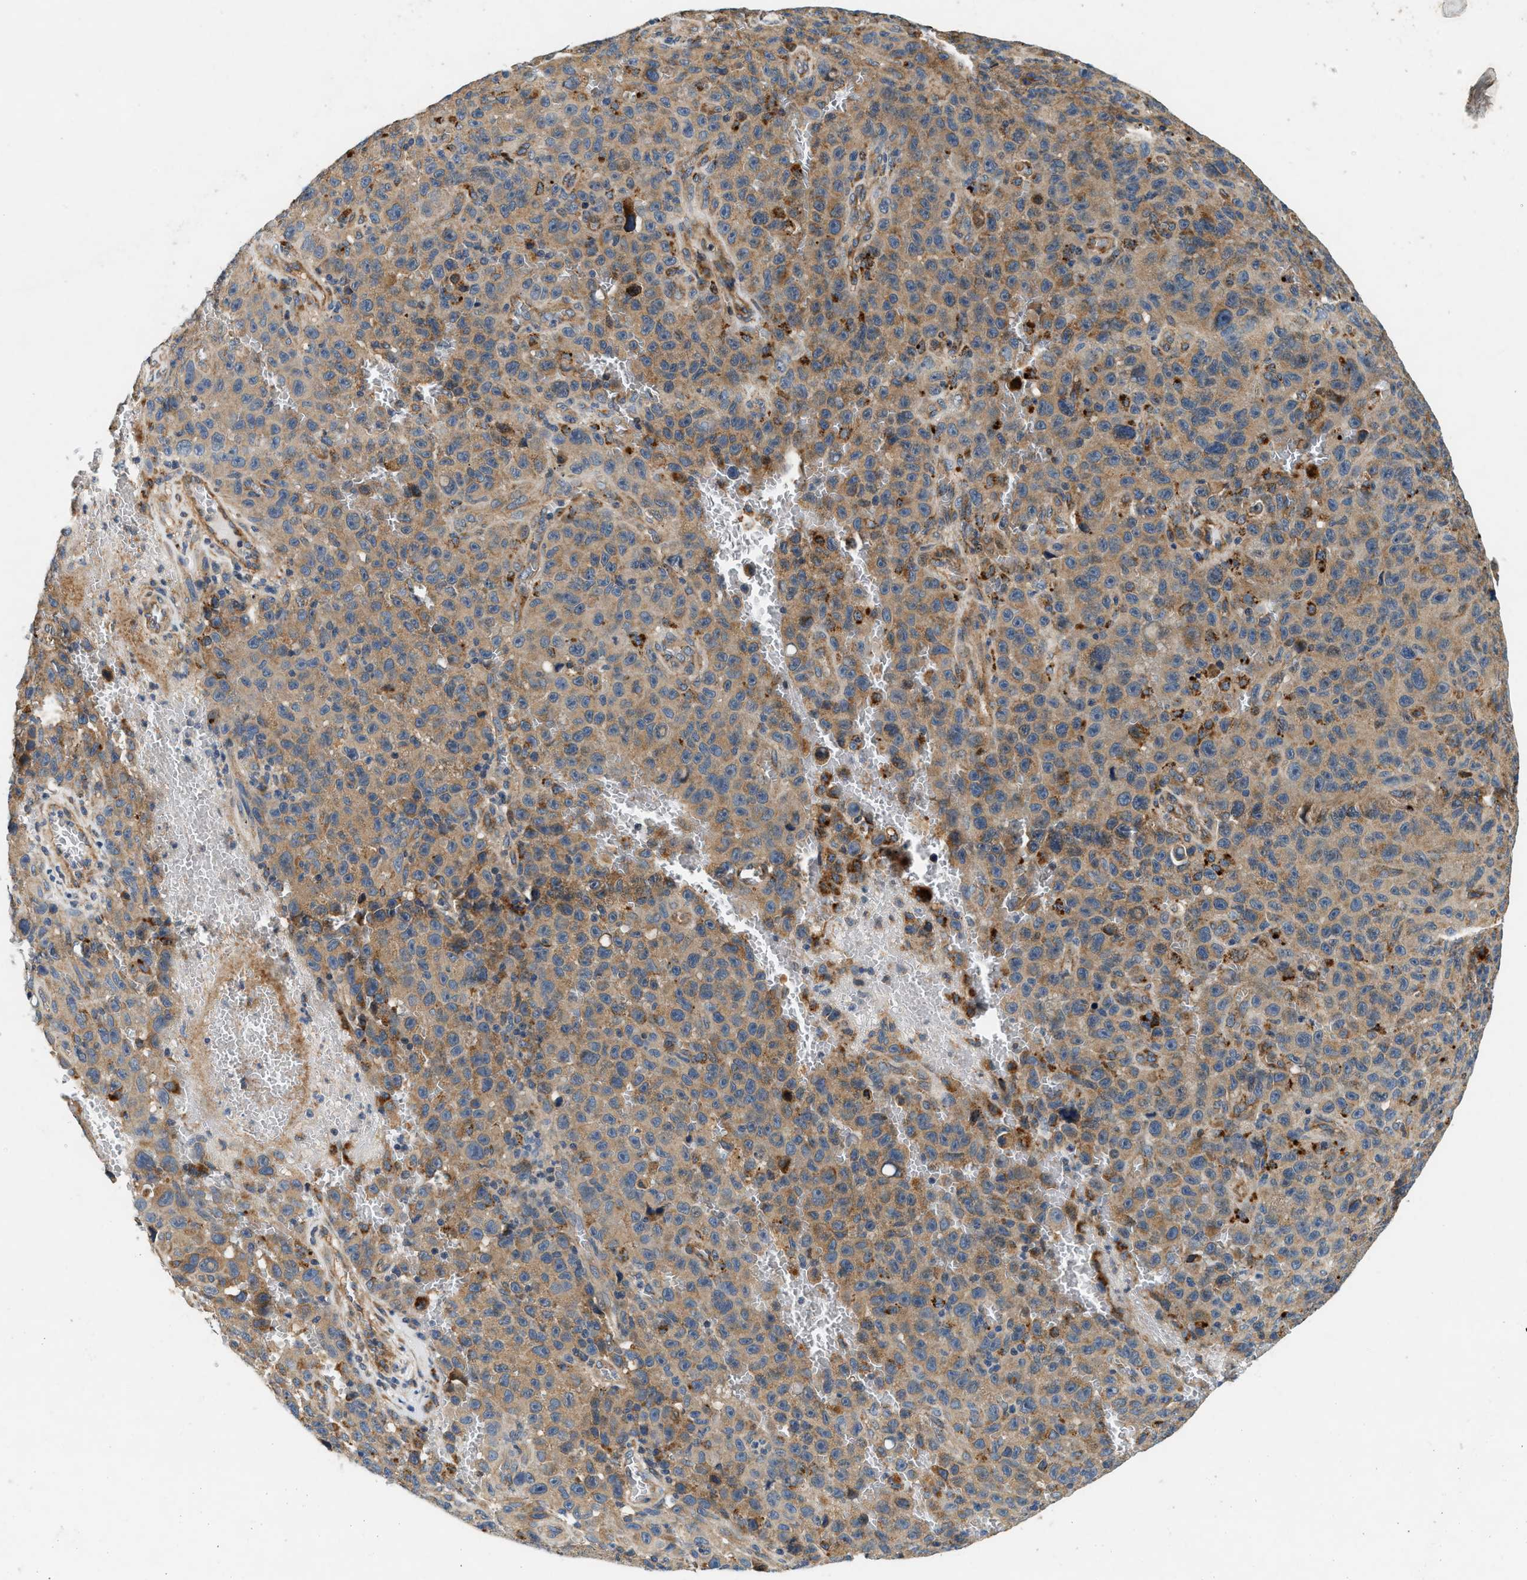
{"staining": {"intensity": "moderate", "quantity": ">75%", "location": "cytoplasmic/membranous"}, "tissue": "melanoma", "cell_type": "Tumor cells", "image_type": "cancer", "snomed": [{"axis": "morphology", "description": "Malignant melanoma, NOS"}, {"axis": "topography", "description": "Skin"}], "caption": "Immunohistochemical staining of melanoma exhibits medium levels of moderate cytoplasmic/membranous positivity in approximately >75% of tumor cells. Using DAB (3,3'-diaminobenzidine) (brown) and hematoxylin (blue) stains, captured at high magnification using brightfield microscopy.", "gene": "DUSP10", "patient": {"sex": "female", "age": 82}}